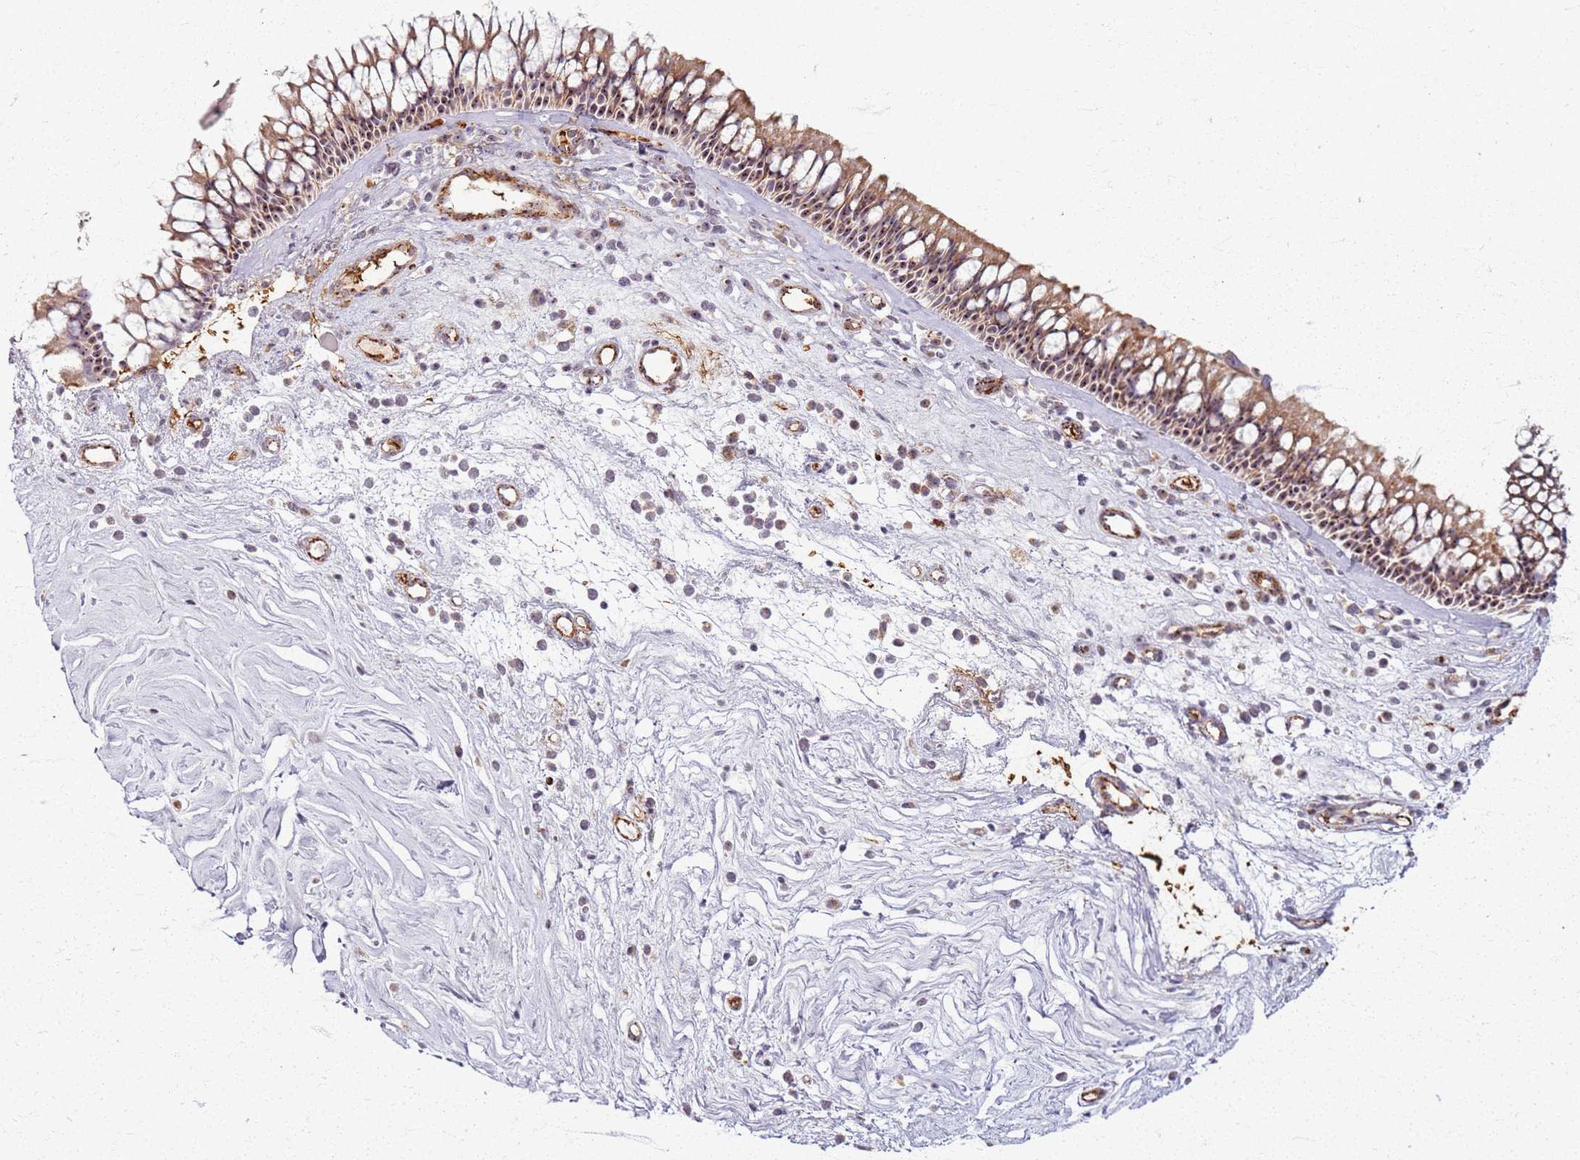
{"staining": {"intensity": "moderate", "quantity": ">75%", "location": "cytoplasmic/membranous,nuclear"}, "tissue": "nasopharynx", "cell_type": "Respiratory epithelial cells", "image_type": "normal", "snomed": [{"axis": "morphology", "description": "Normal tissue, NOS"}, {"axis": "morphology", "description": "Inflammation, NOS"}, {"axis": "morphology", "description": "Malignant melanoma, Metastatic site"}, {"axis": "topography", "description": "Nasopharynx"}], "caption": "Immunohistochemical staining of unremarkable human nasopharynx displays medium levels of moderate cytoplasmic/membranous,nuclear expression in approximately >75% of respiratory epithelial cells.", "gene": "KRI1", "patient": {"sex": "male", "age": 70}}